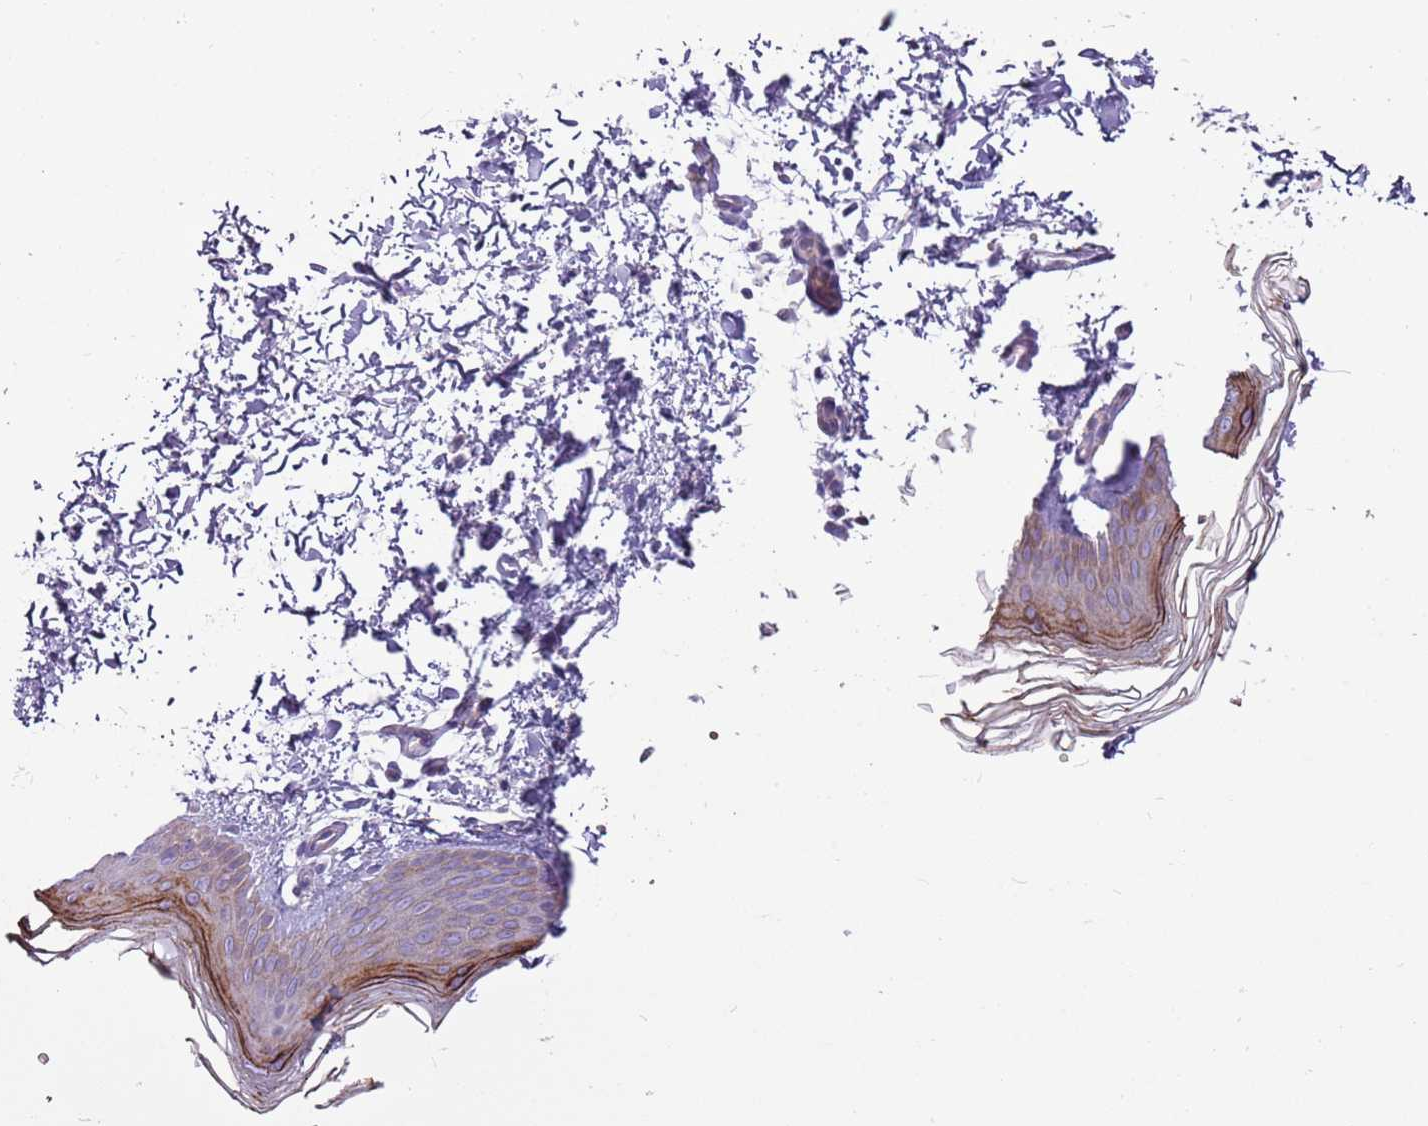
{"staining": {"intensity": "negative", "quantity": "none", "location": "none"}, "tissue": "skin", "cell_type": "Fibroblasts", "image_type": "normal", "snomed": [{"axis": "morphology", "description": "Normal tissue, NOS"}, {"axis": "topography", "description": "Skin"}], "caption": "Fibroblasts show no significant expression in benign skin.", "gene": "CHAC2", "patient": {"sex": "female", "age": 27}}